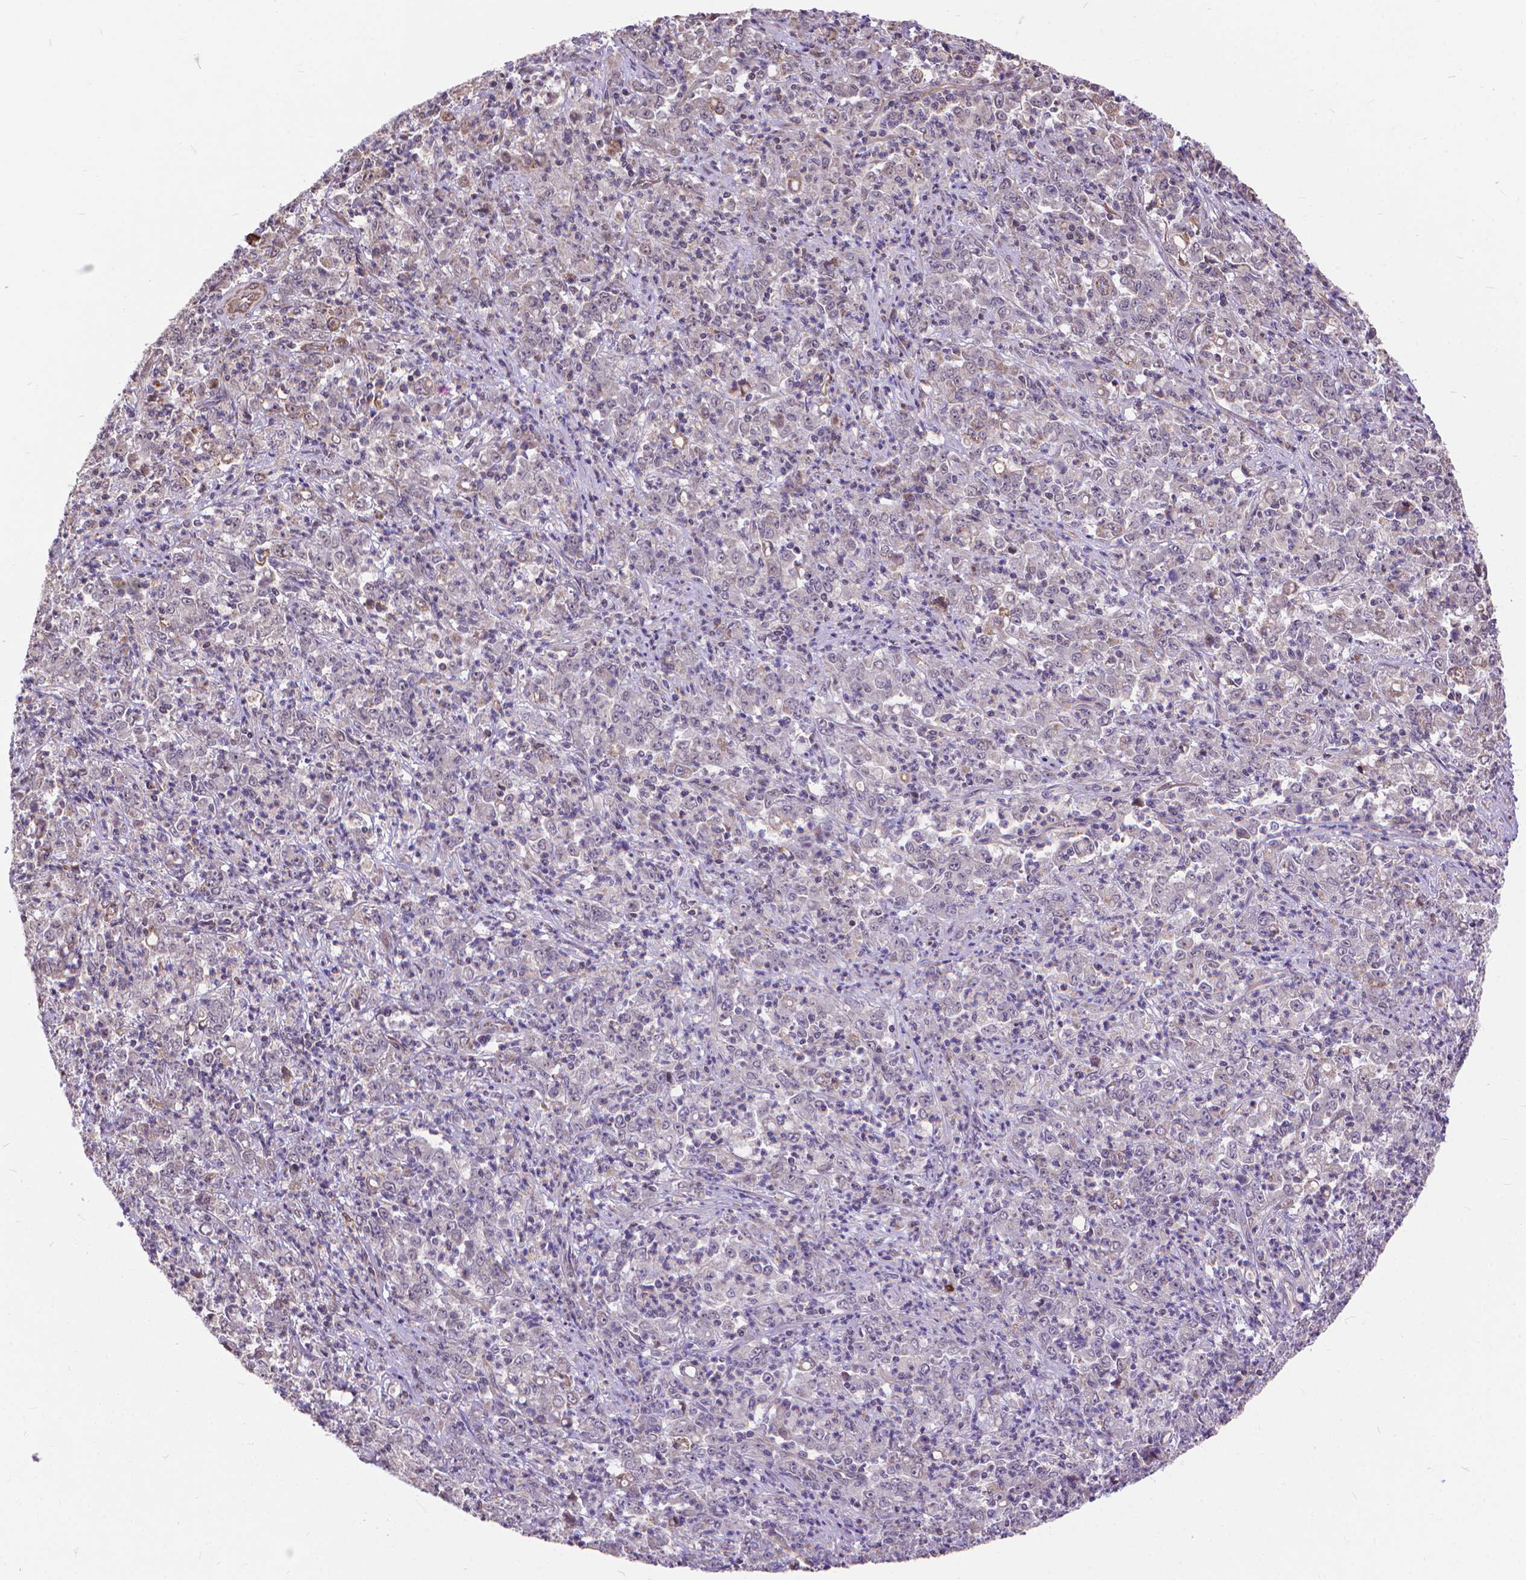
{"staining": {"intensity": "negative", "quantity": "none", "location": "none"}, "tissue": "stomach cancer", "cell_type": "Tumor cells", "image_type": "cancer", "snomed": [{"axis": "morphology", "description": "Adenocarcinoma, NOS"}, {"axis": "topography", "description": "Stomach, lower"}], "caption": "This is an immunohistochemistry photomicrograph of adenocarcinoma (stomach). There is no staining in tumor cells.", "gene": "TMEM135", "patient": {"sex": "female", "age": 71}}